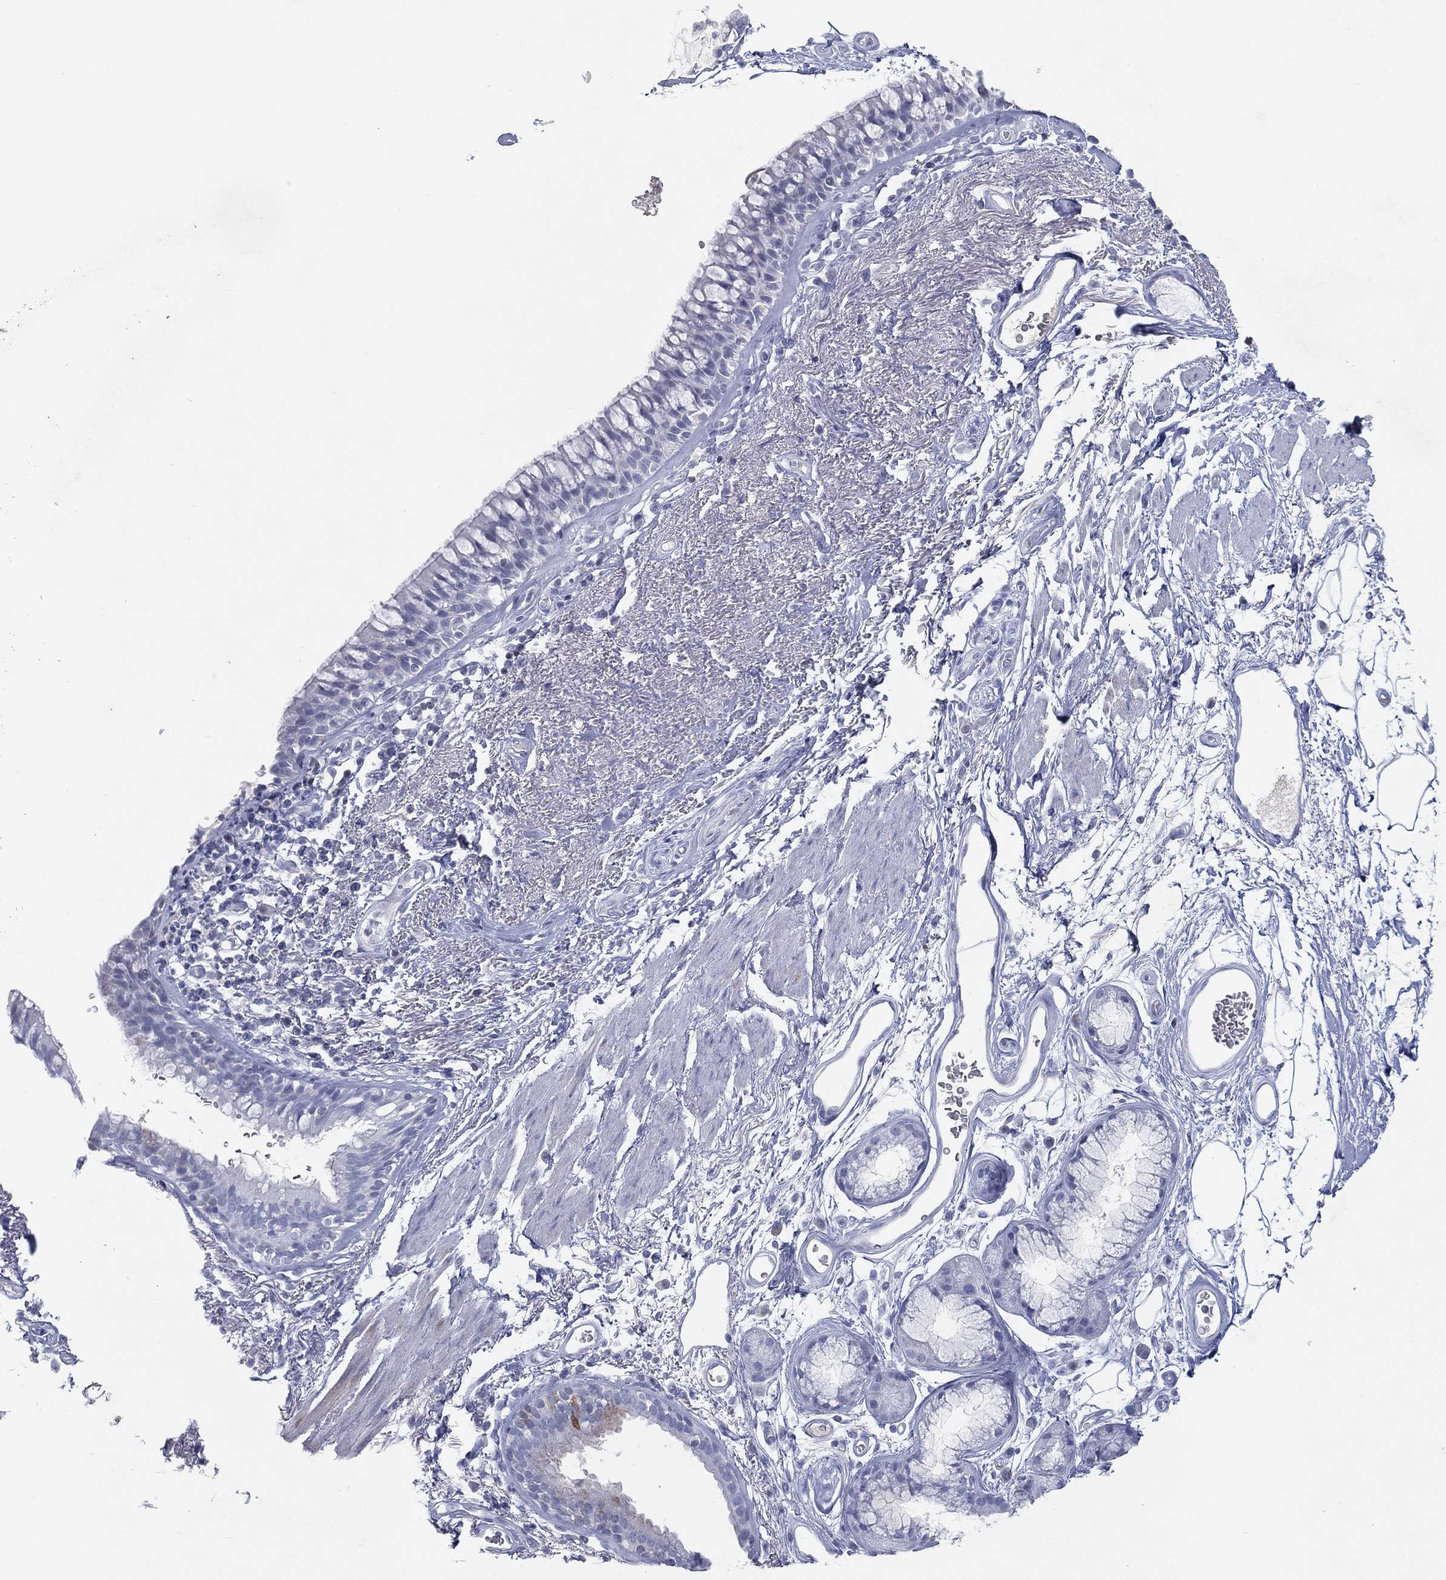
{"staining": {"intensity": "weak", "quantity": "<25%", "location": "cytoplasmic/membranous"}, "tissue": "bronchus", "cell_type": "Respiratory epithelial cells", "image_type": "normal", "snomed": [{"axis": "morphology", "description": "Normal tissue, NOS"}, {"axis": "topography", "description": "Bronchus"}], "caption": "An IHC micrograph of benign bronchus is shown. There is no staining in respiratory epithelial cells of bronchus.", "gene": "CPT1B", "patient": {"sex": "male", "age": 82}}